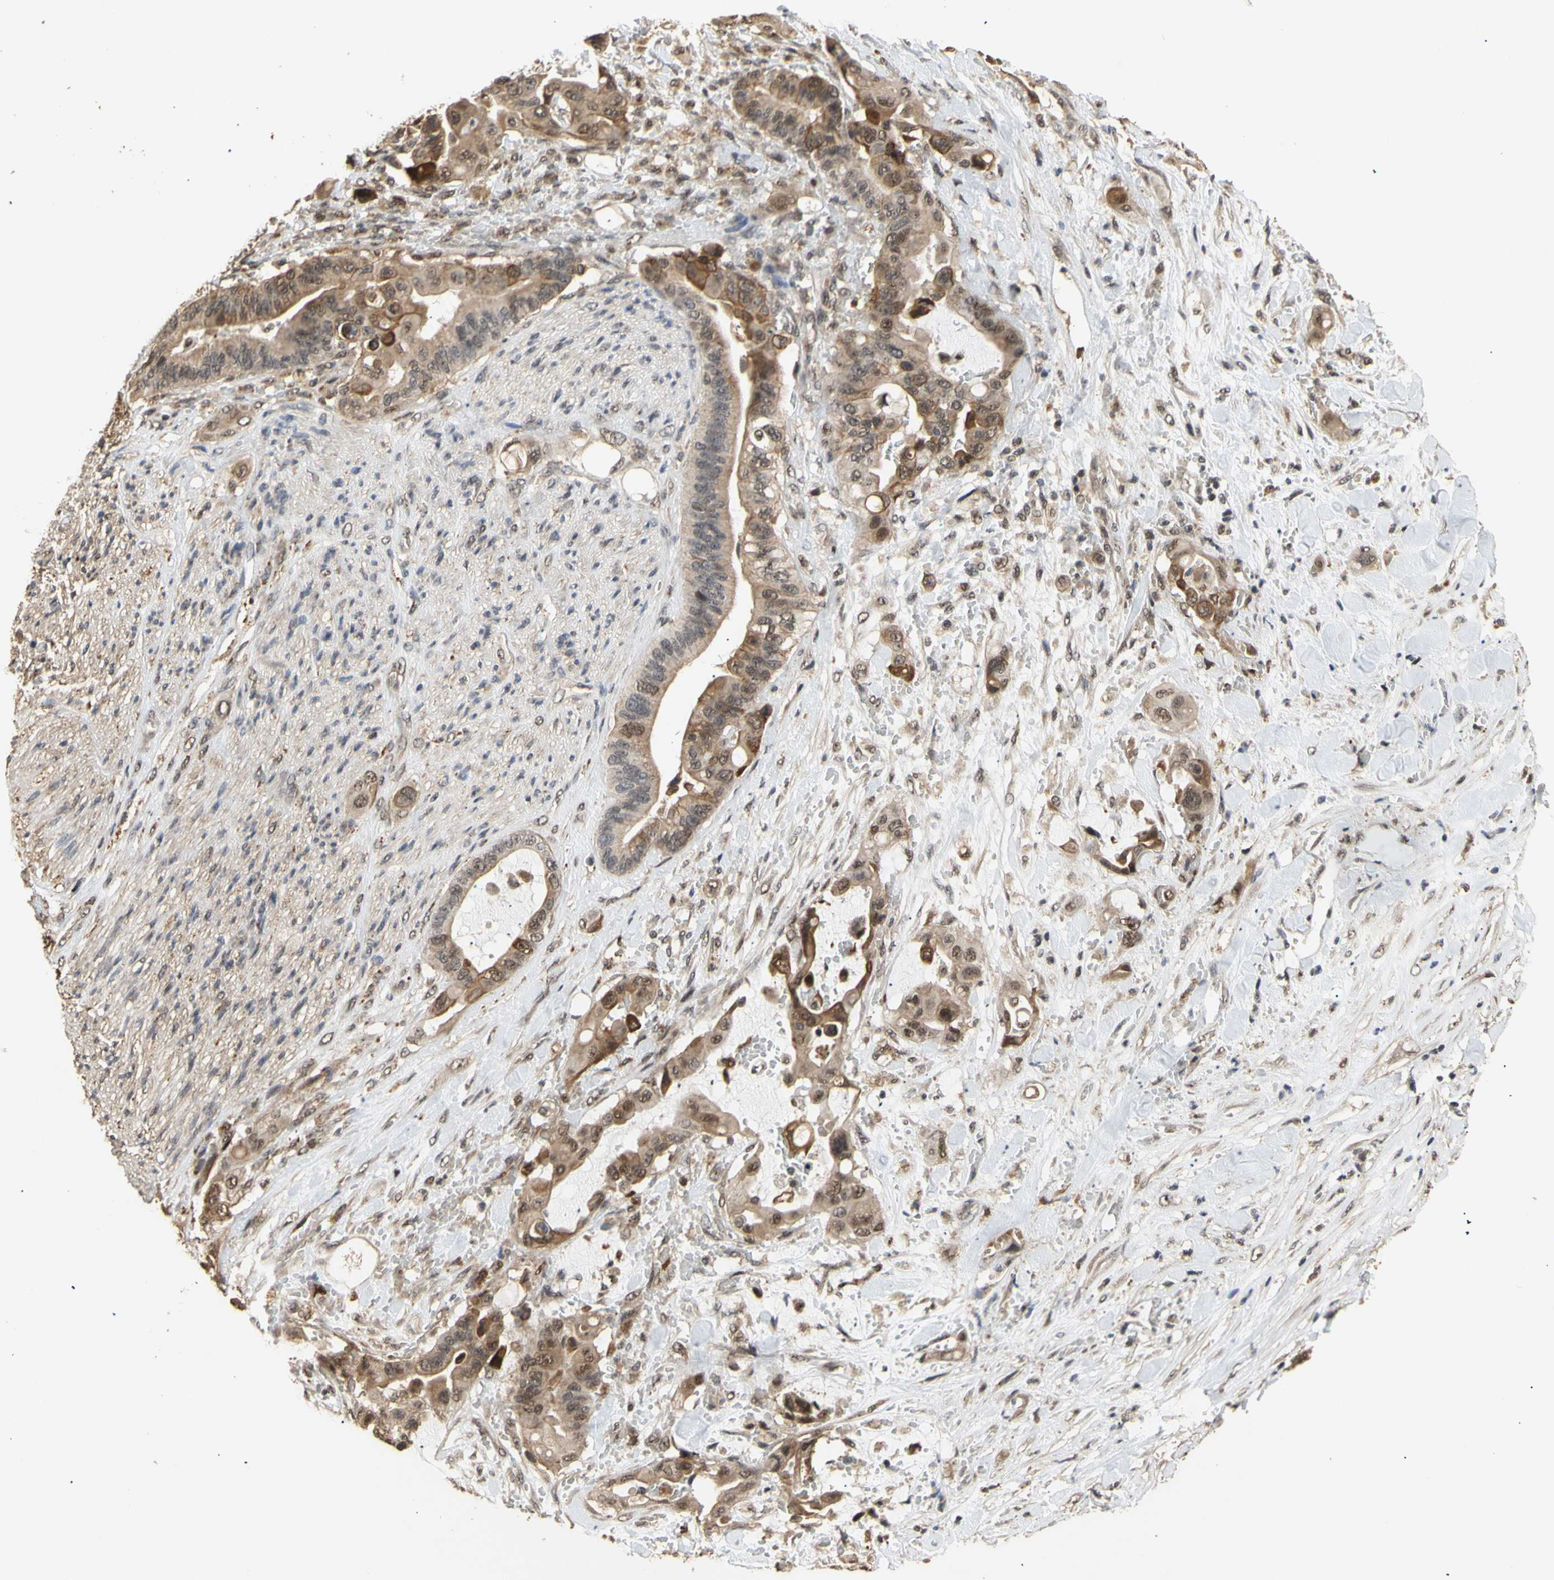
{"staining": {"intensity": "moderate", "quantity": ">75%", "location": "cytoplasmic/membranous"}, "tissue": "liver cancer", "cell_type": "Tumor cells", "image_type": "cancer", "snomed": [{"axis": "morphology", "description": "Cholangiocarcinoma"}, {"axis": "topography", "description": "Liver"}], "caption": "A brown stain shows moderate cytoplasmic/membranous staining of a protein in human cholangiocarcinoma (liver) tumor cells.", "gene": "GTF2E2", "patient": {"sex": "female", "age": 61}}